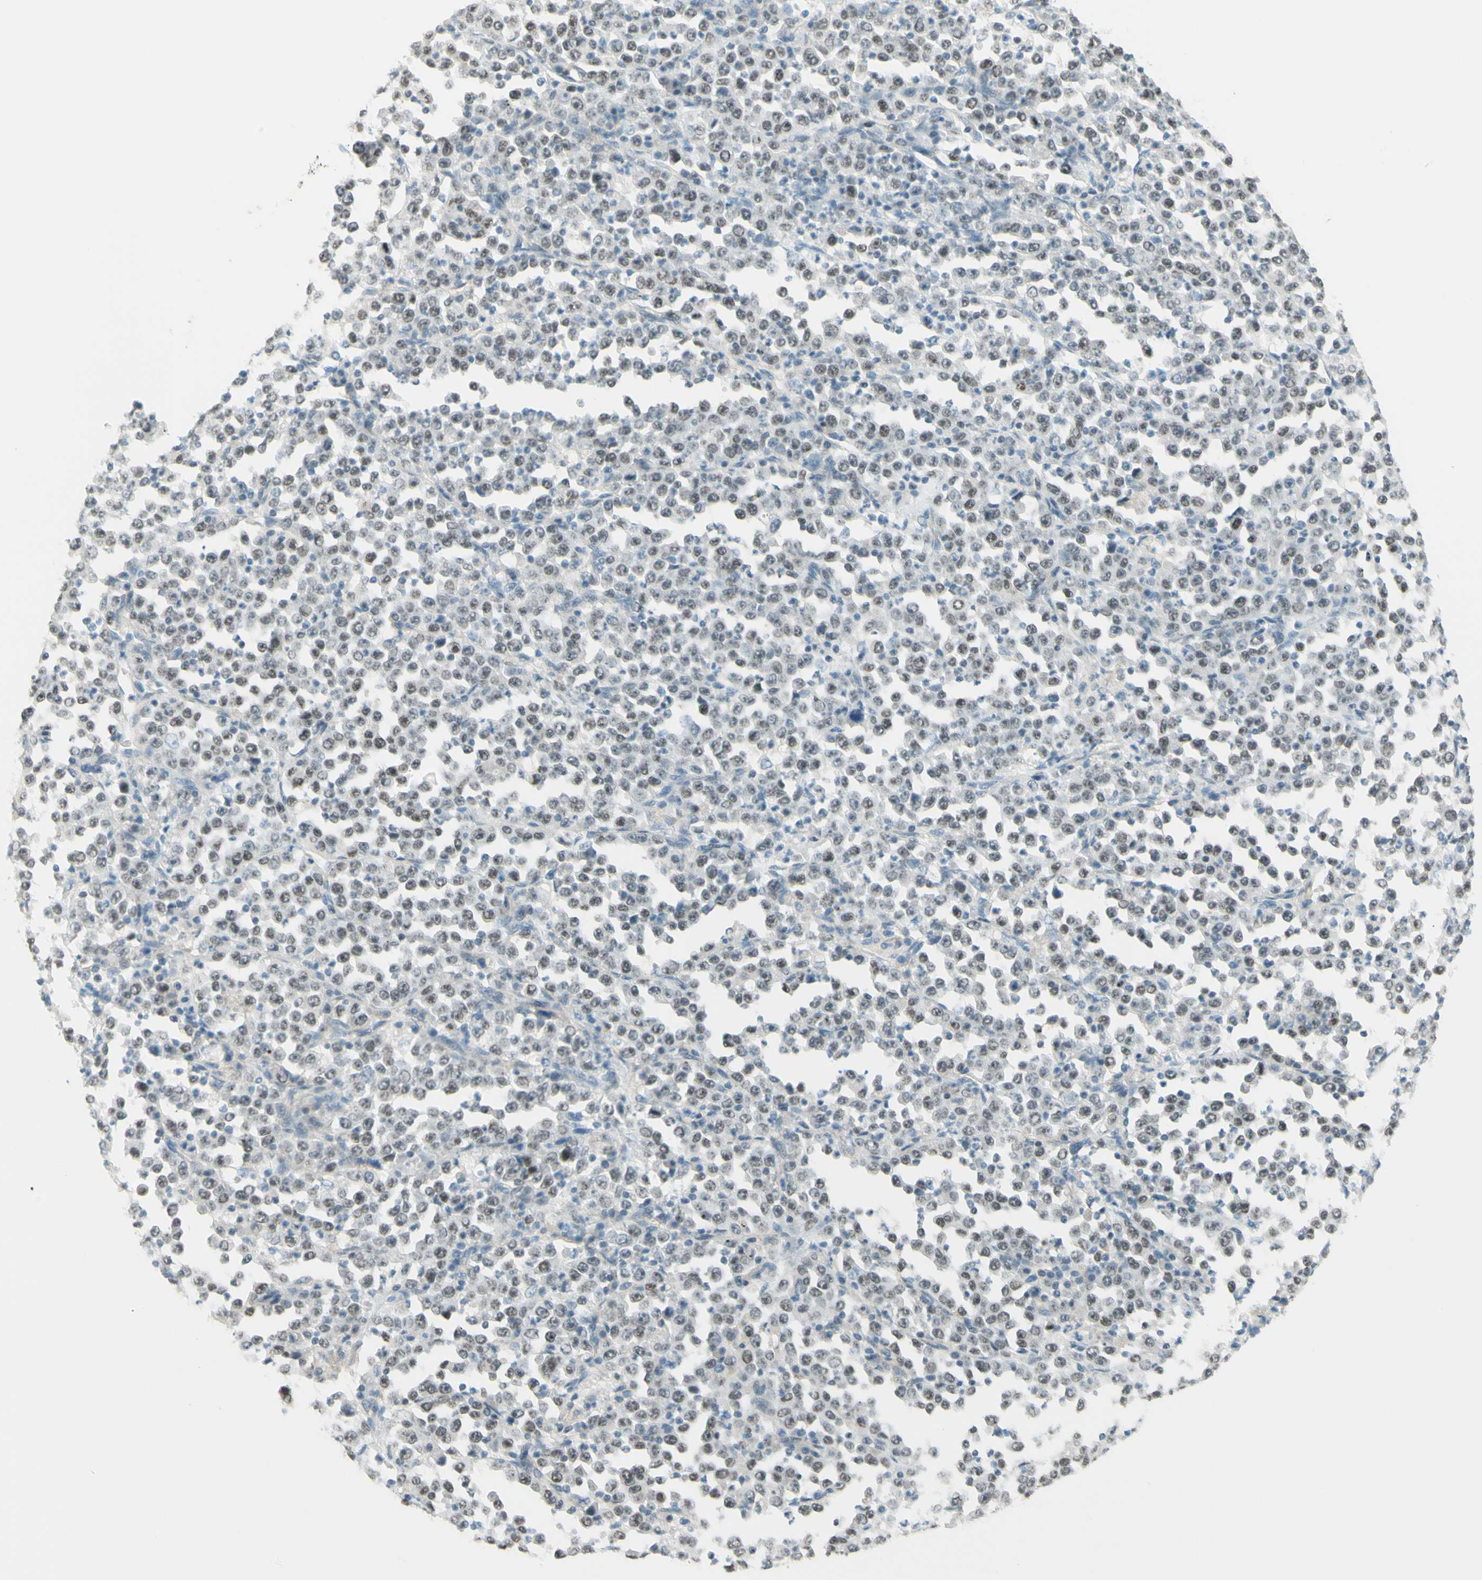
{"staining": {"intensity": "weak", "quantity": "25%-75%", "location": "nuclear"}, "tissue": "stomach cancer", "cell_type": "Tumor cells", "image_type": "cancer", "snomed": [{"axis": "morphology", "description": "Normal tissue, NOS"}, {"axis": "morphology", "description": "Adenocarcinoma, NOS"}, {"axis": "topography", "description": "Stomach, upper"}, {"axis": "topography", "description": "Stomach"}], "caption": "This histopathology image shows IHC staining of stomach cancer, with low weak nuclear staining in approximately 25%-75% of tumor cells.", "gene": "JPH1", "patient": {"sex": "male", "age": 59}}